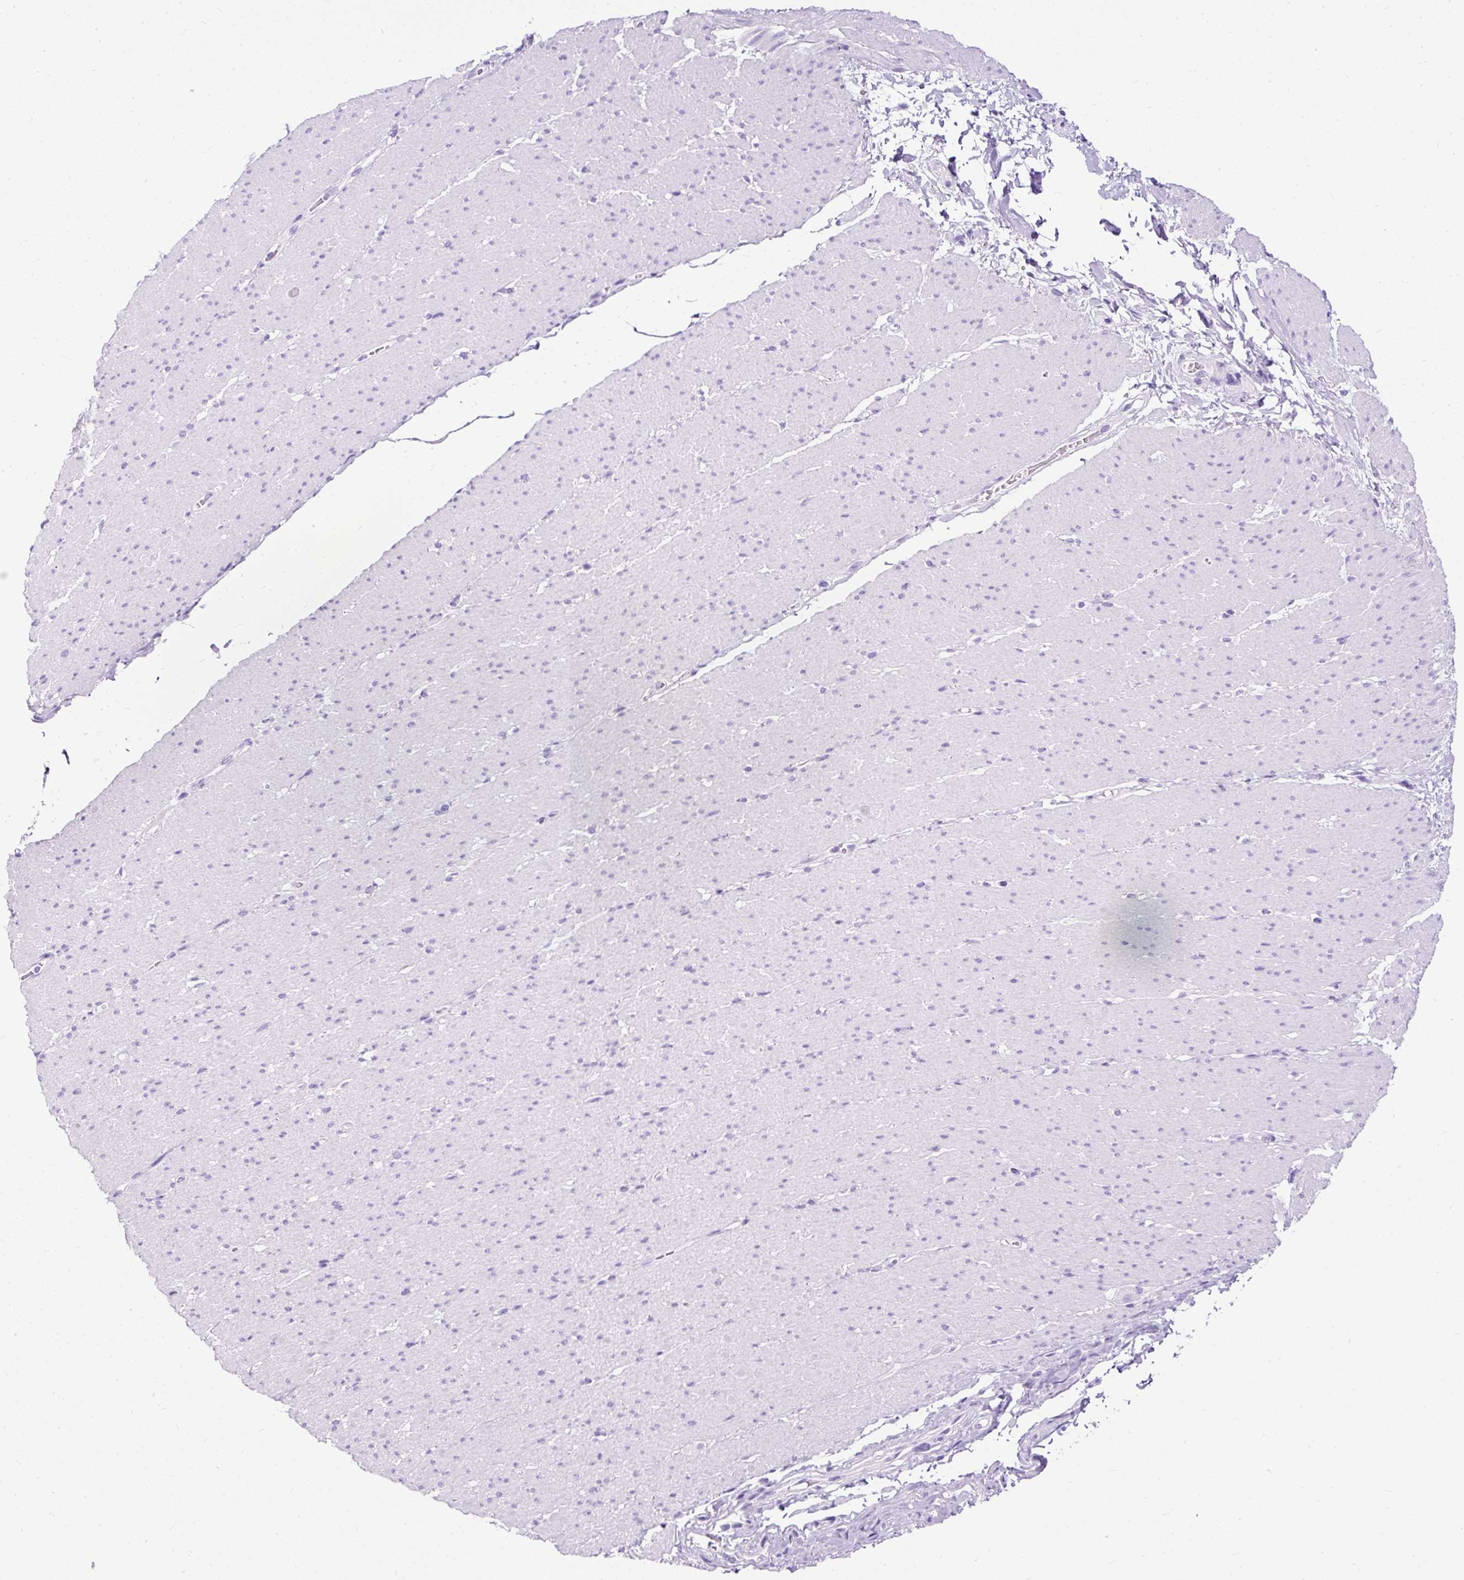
{"staining": {"intensity": "negative", "quantity": "none", "location": "none"}, "tissue": "smooth muscle", "cell_type": "Smooth muscle cells", "image_type": "normal", "snomed": [{"axis": "morphology", "description": "Normal tissue, NOS"}, {"axis": "topography", "description": "Smooth muscle"}, {"axis": "topography", "description": "Rectum"}], "caption": "The immunohistochemistry (IHC) photomicrograph has no significant expression in smooth muscle cells of smooth muscle.", "gene": "NTS", "patient": {"sex": "male", "age": 53}}